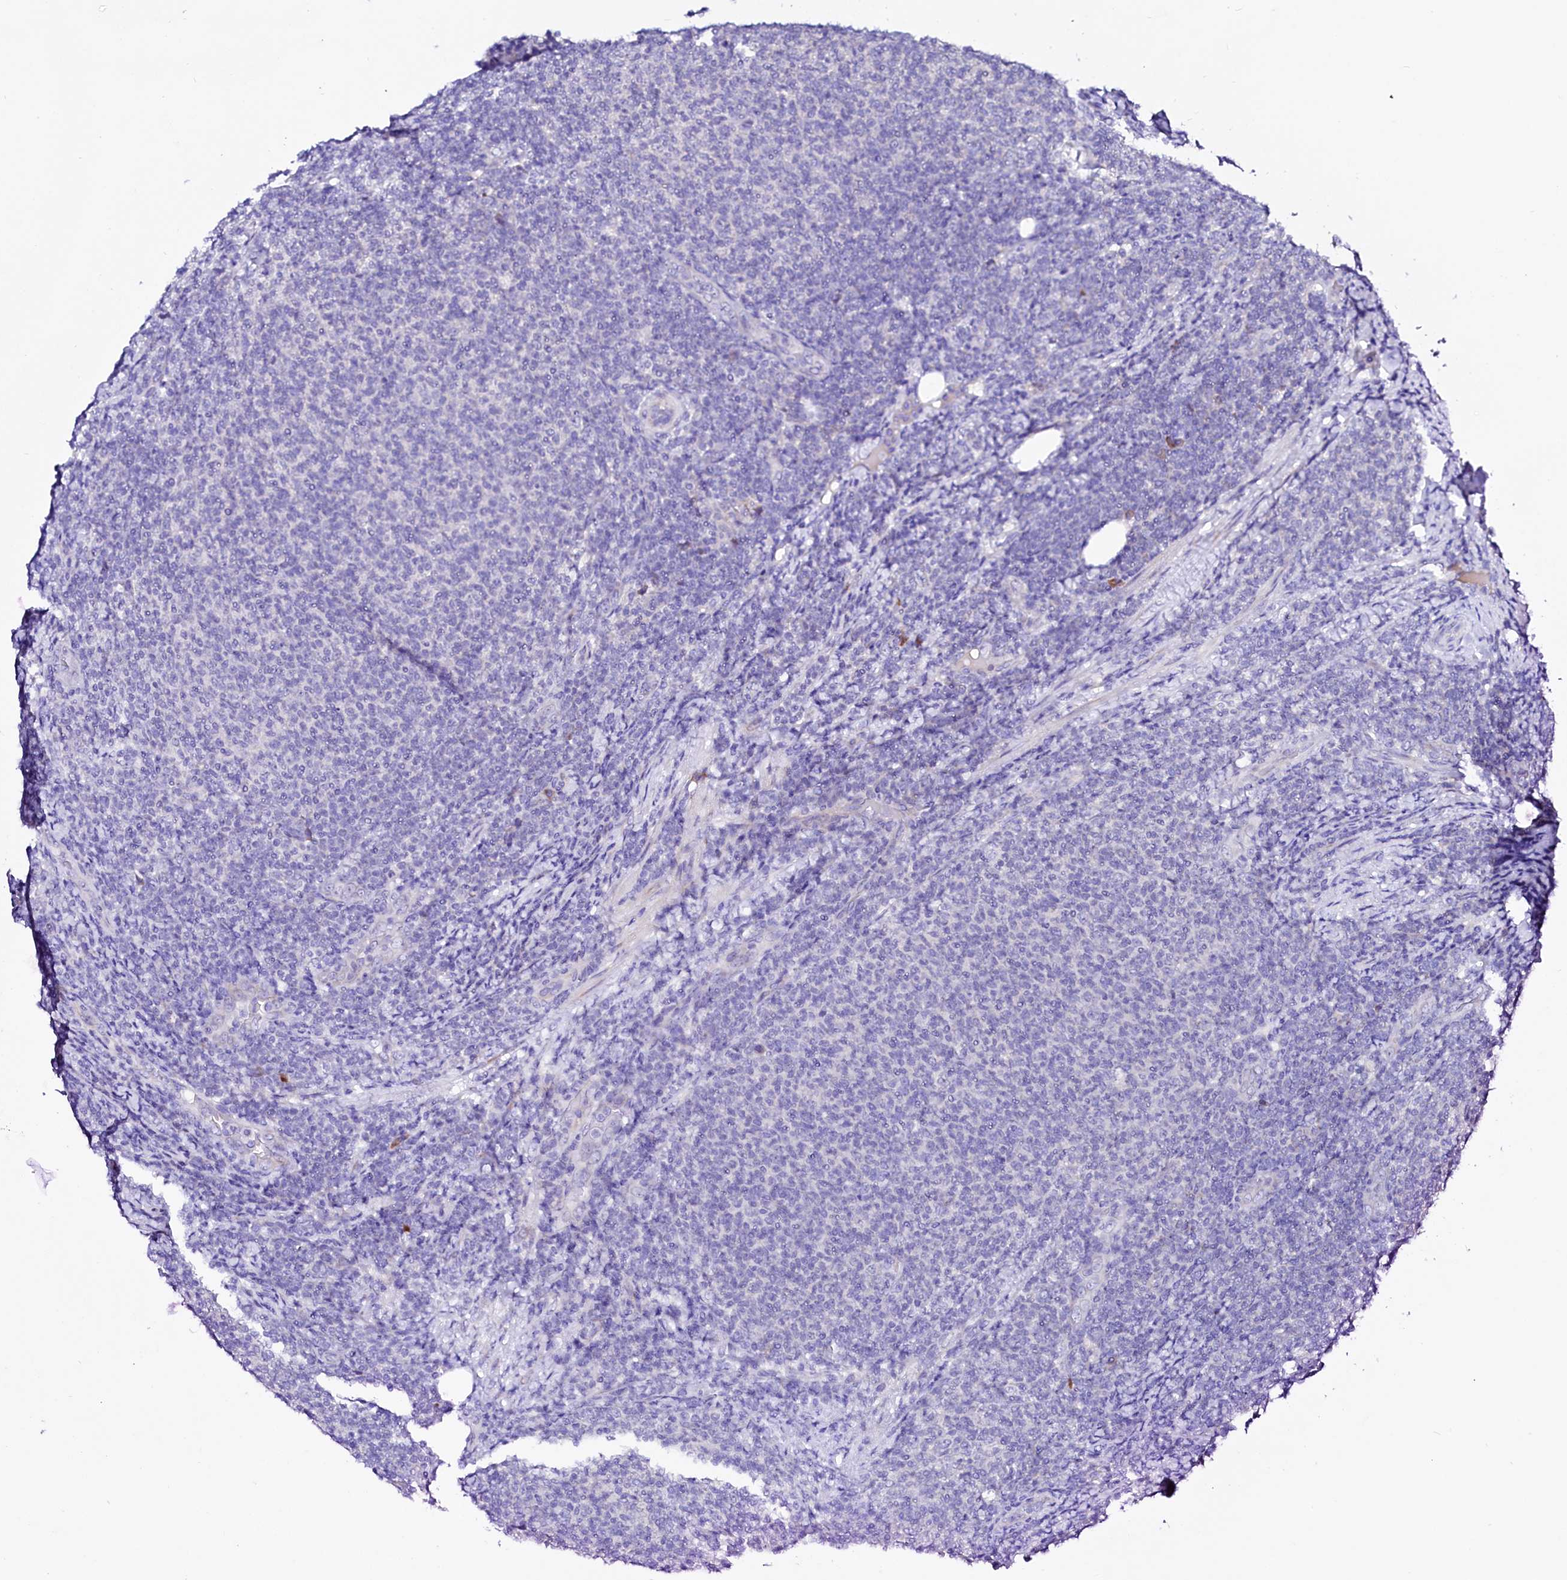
{"staining": {"intensity": "negative", "quantity": "none", "location": "none"}, "tissue": "lymphoma", "cell_type": "Tumor cells", "image_type": "cancer", "snomed": [{"axis": "morphology", "description": "Malignant lymphoma, non-Hodgkin's type, Low grade"}, {"axis": "topography", "description": "Lymph node"}], "caption": "Malignant lymphoma, non-Hodgkin's type (low-grade) was stained to show a protein in brown. There is no significant positivity in tumor cells.", "gene": "BTBD16", "patient": {"sex": "male", "age": 66}}